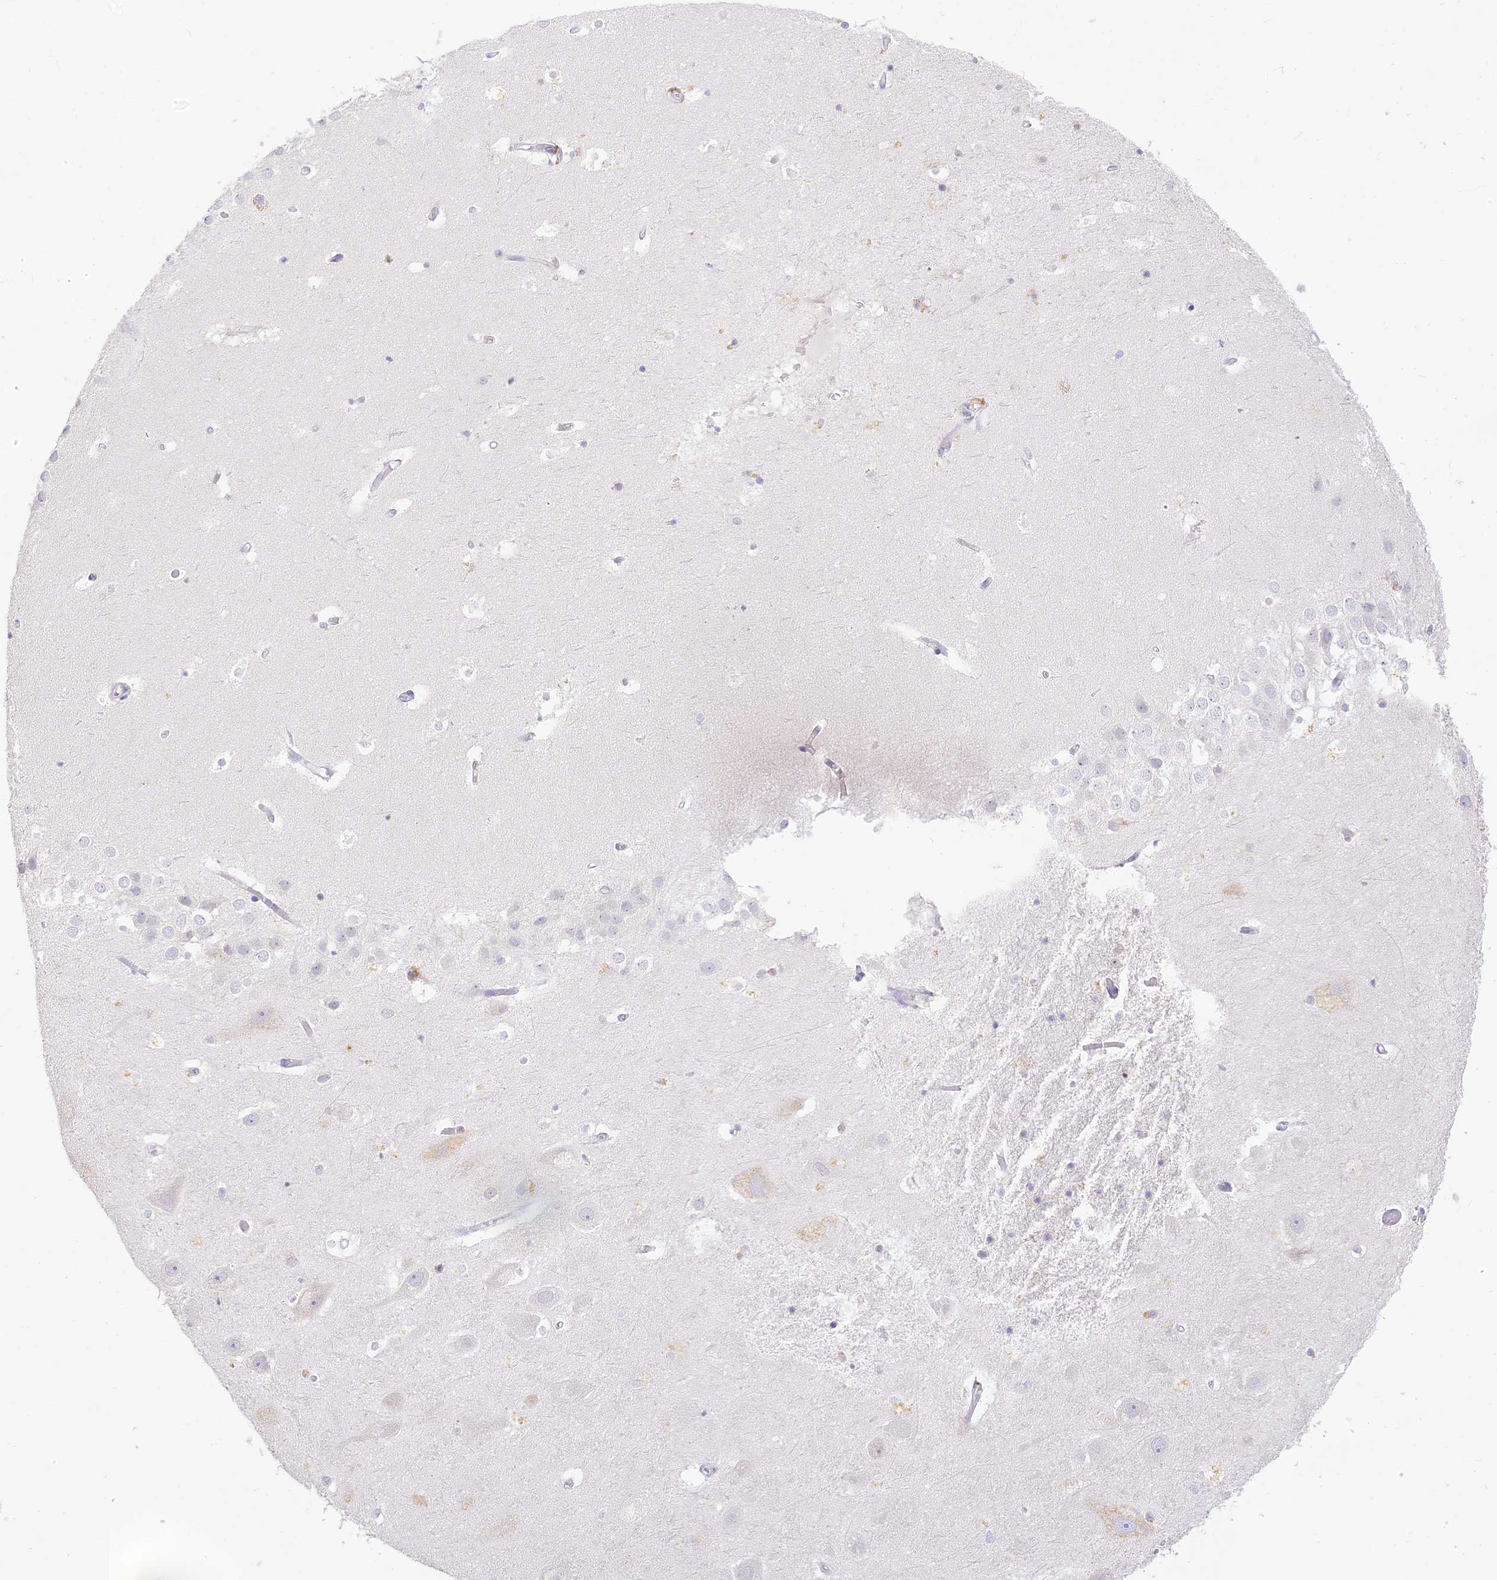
{"staining": {"intensity": "negative", "quantity": "none", "location": "none"}, "tissue": "hippocampus", "cell_type": "Glial cells", "image_type": "normal", "snomed": [{"axis": "morphology", "description": "Normal tissue, NOS"}, {"axis": "topography", "description": "Hippocampus"}], "caption": "This is an IHC histopathology image of benign human hippocampus. There is no expression in glial cells.", "gene": "SEC13", "patient": {"sex": "female", "age": 52}}